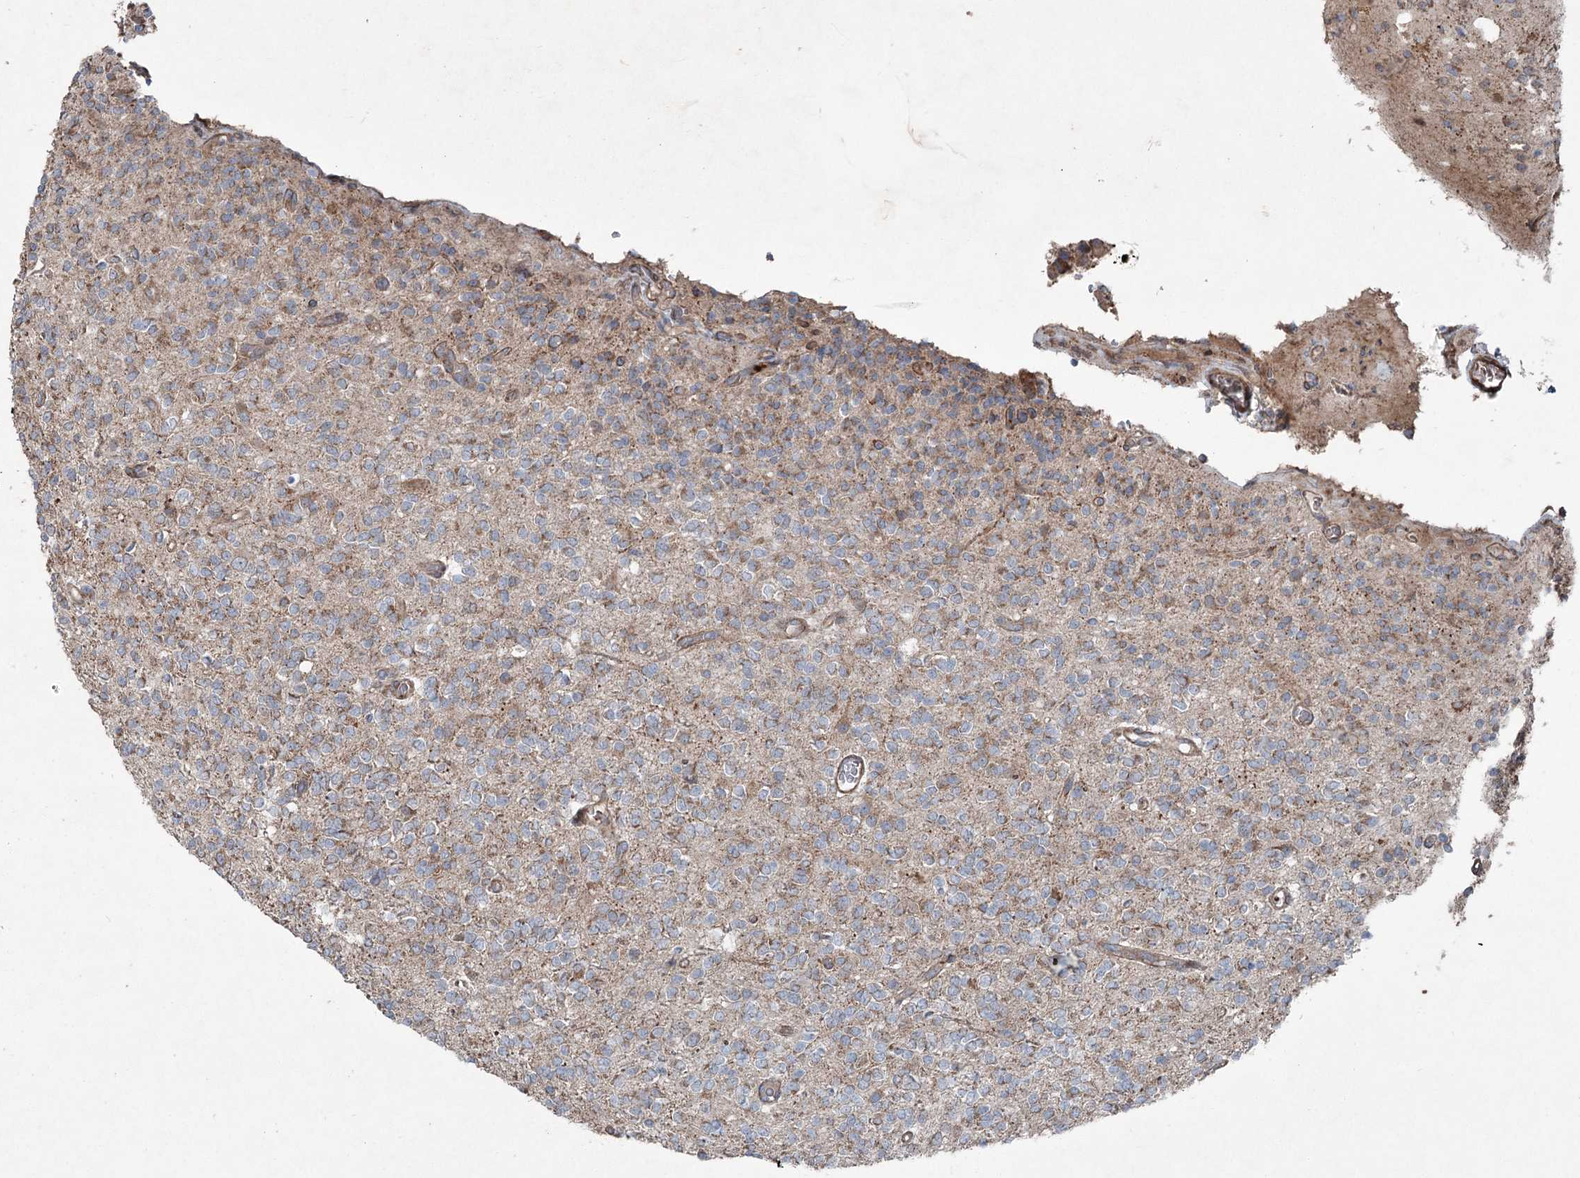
{"staining": {"intensity": "moderate", "quantity": "<25%", "location": "cytoplasmic/membranous"}, "tissue": "glioma", "cell_type": "Tumor cells", "image_type": "cancer", "snomed": [{"axis": "morphology", "description": "Glioma, malignant, High grade"}, {"axis": "topography", "description": "Brain"}], "caption": "Human malignant glioma (high-grade) stained with a protein marker reveals moderate staining in tumor cells.", "gene": "SERINC5", "patient": {"sex": "male", "age": 34}}